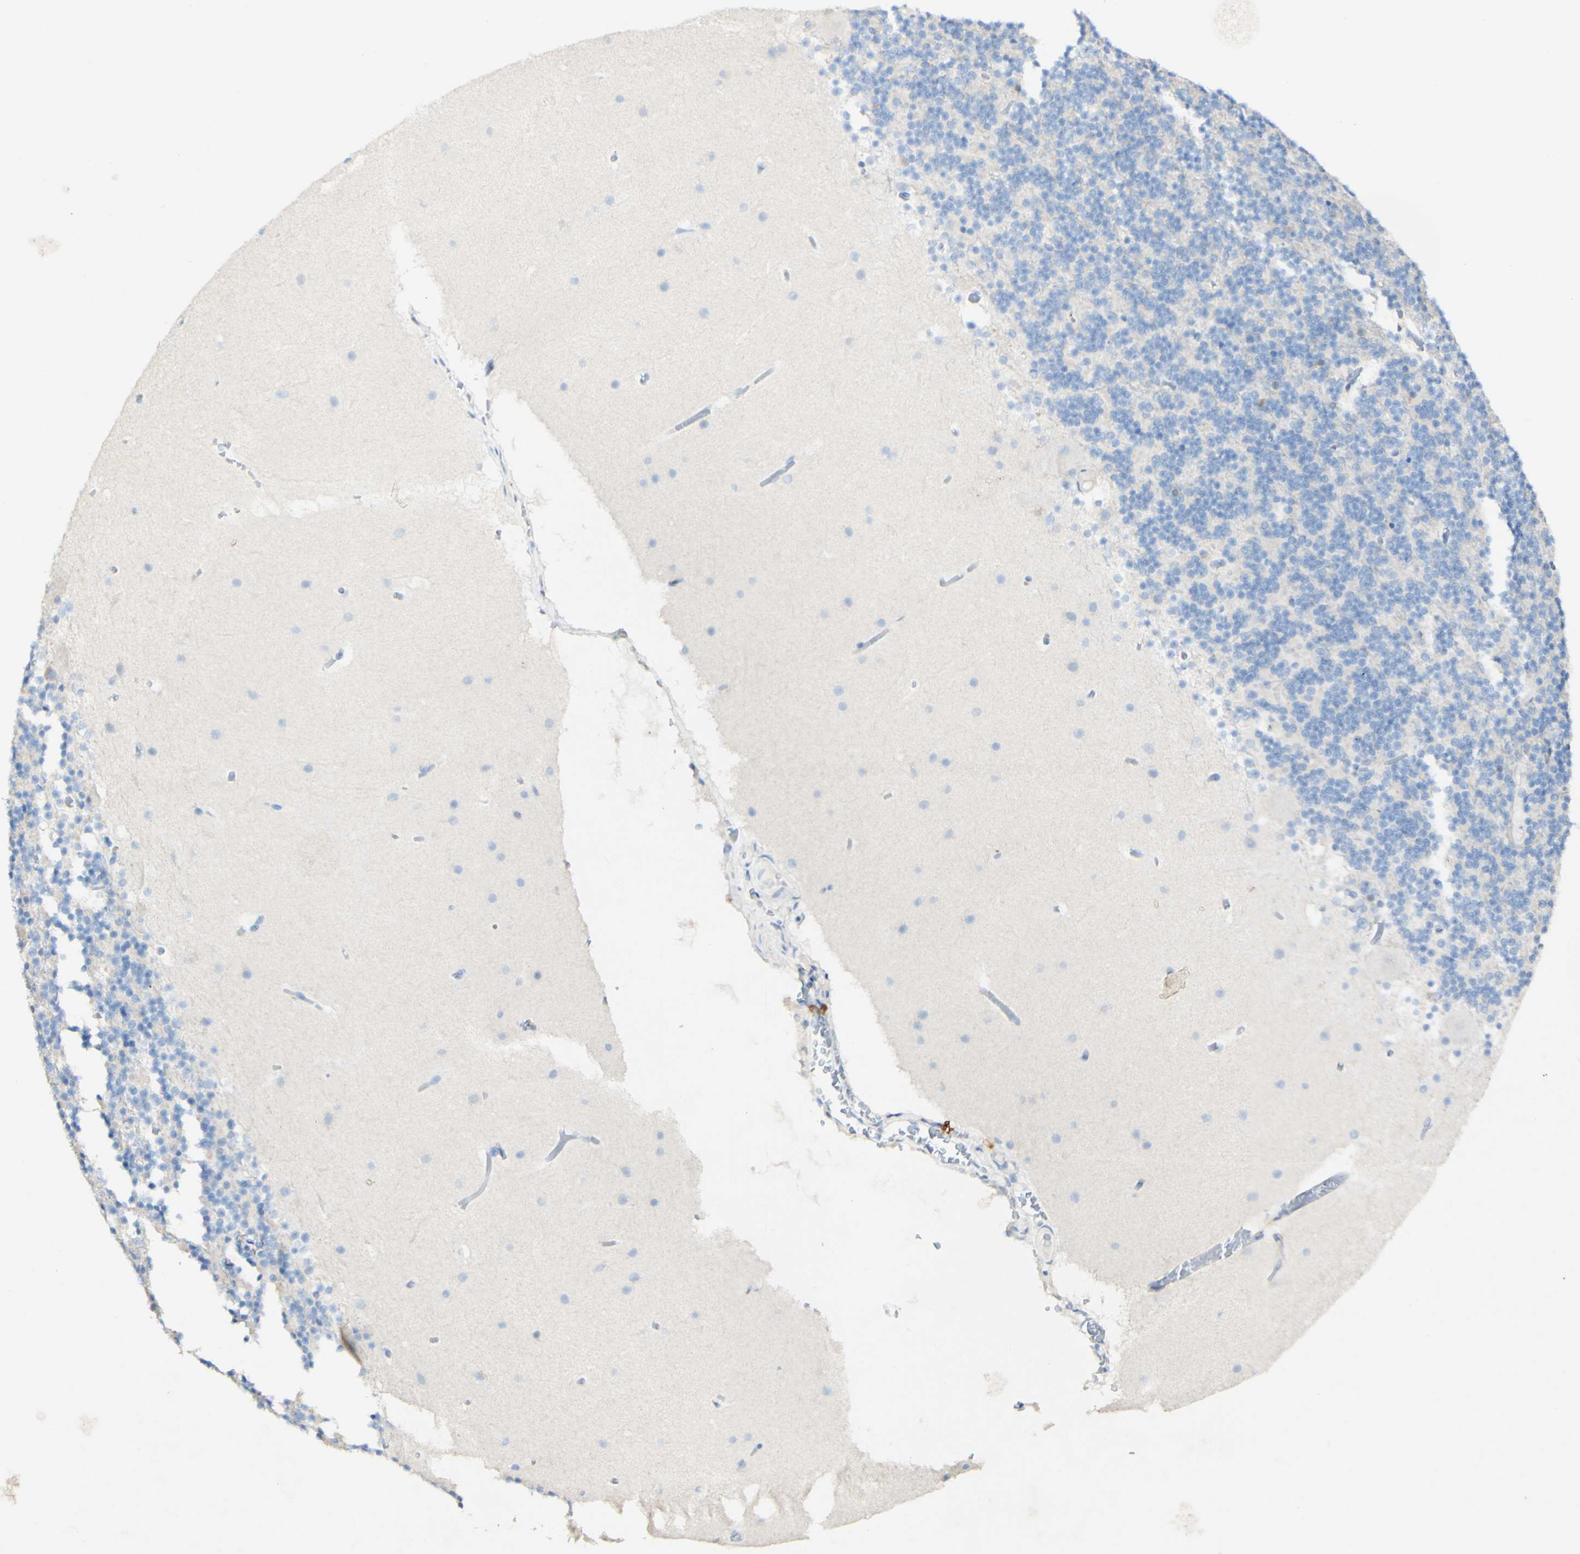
{"staining": {"intensity": "weak", "quantity": "<25%", "location": "cytoplasmic/membranous"}, "tissue": "cerebellum", "cell_type": "Cells in granular layer", "image_type": "normal", "snomed": [{"axis": "morphology", "description": "Normal tissue, NOS"}, {"axis": "topography", "description": "Cerebellum"}], "caption": "Immunohistochemical staining of unremarkable human cerebellum shows no significant staining in cells in granular layer. (Stains: DAB (3,3'-diaminobenzidine) immunohistochemistry (IHC) with hematoxylin counter stain, Microscopy: brightfield microscopy at high magnification).", "gene": "FGF4", "patient": {"sex": "male", "age": 45}}